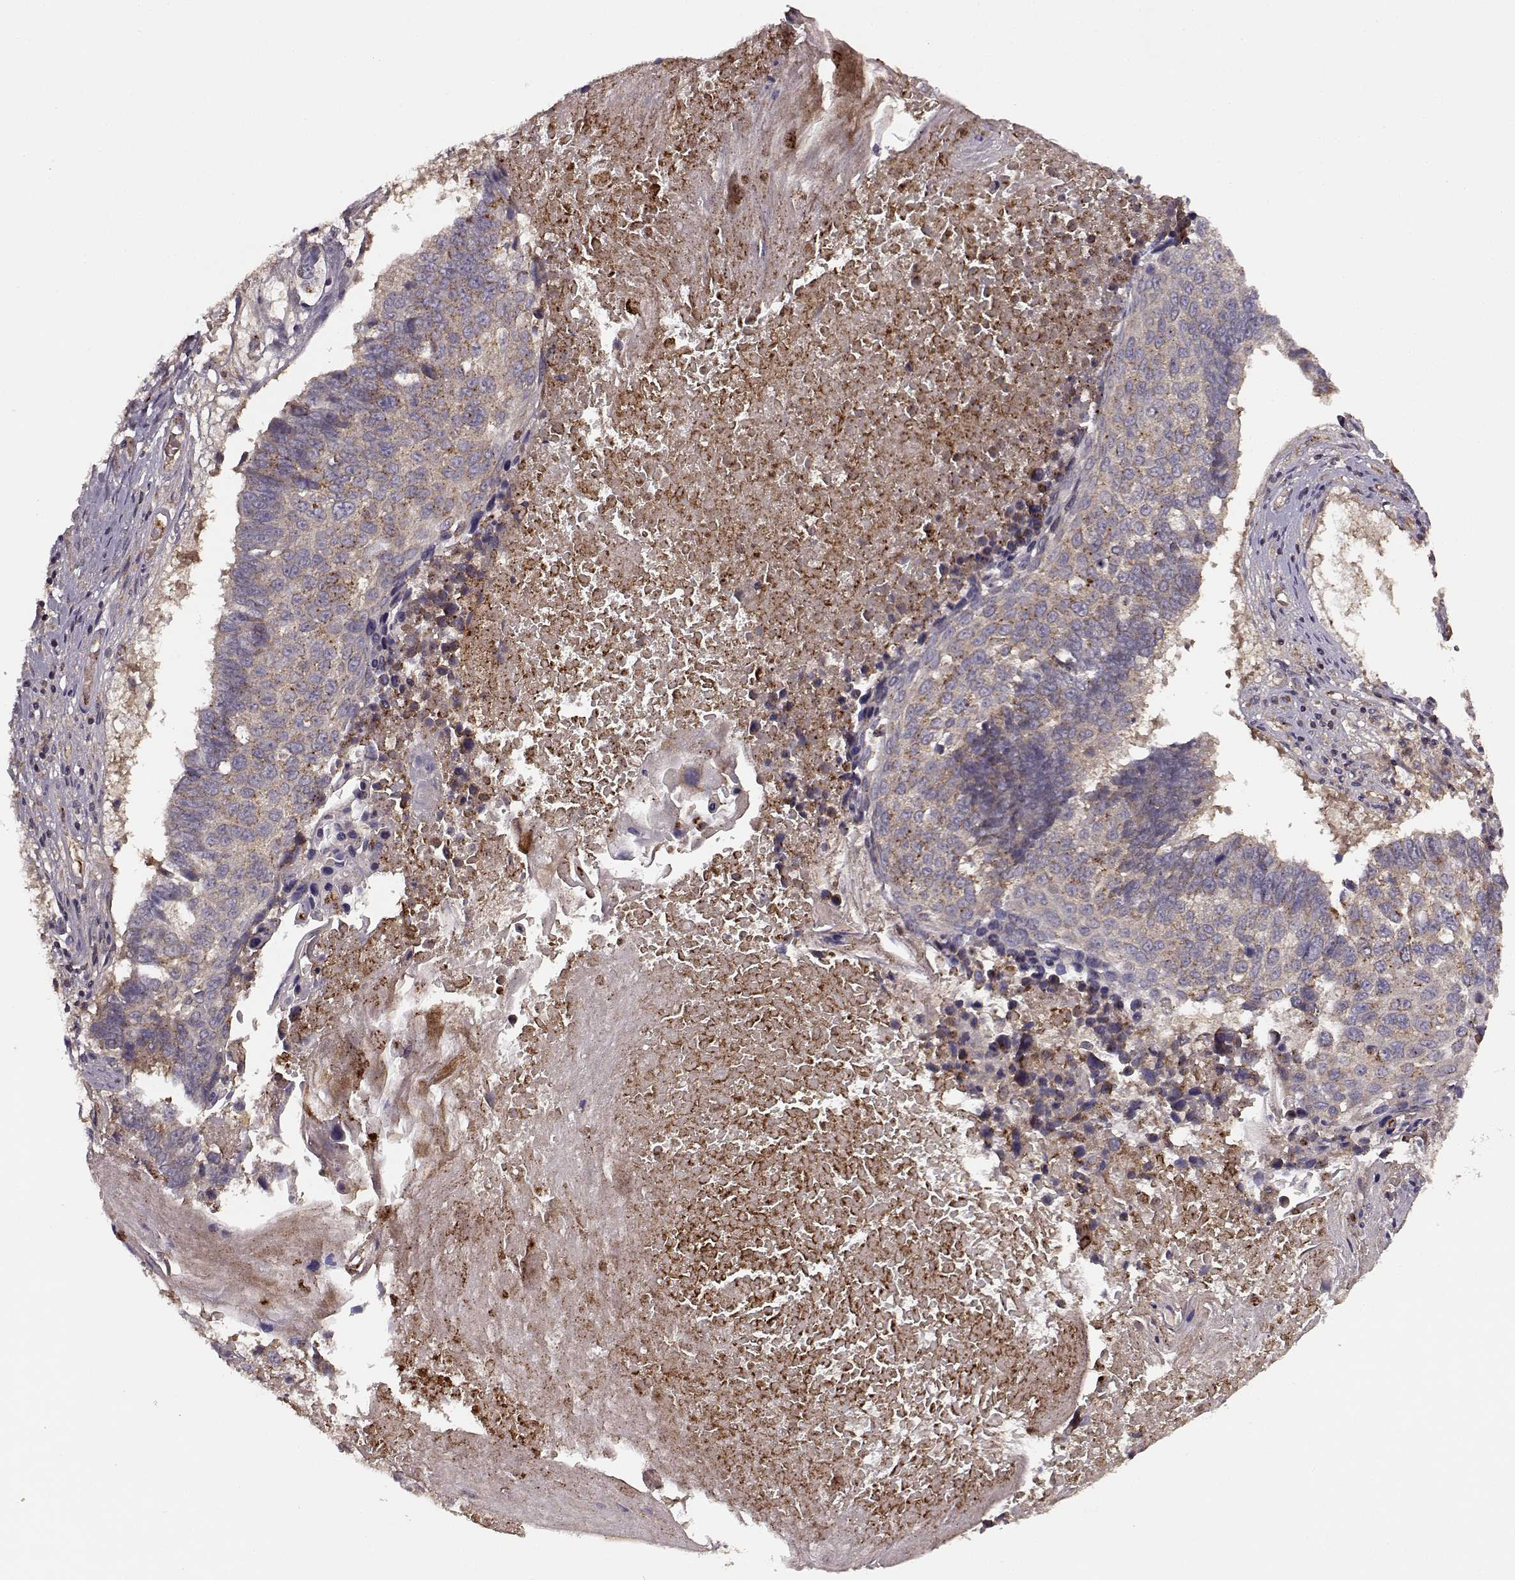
{"staining": {"intensity": "weak", "quantity": ">75%", "location": "cytoplasmic/membranous"}, "tissue": "lung cancer", "cell_type": "Tumor cells", "image_type": "cancer", "snomed": [{"axis": "morphology", "description": "Squamous cell carcinoma, NOS"}, {"axis": "topography", "description": "Lung"}], "caption": "Tumor cells display low levels of weak cytoplasmic/membranous staining in about >75% of cells in human lung cancer (squamous cell carcinoma). The staining was performed using DAB to visualize the protein expression in brown, while the nuclei were stained in blue with hematoxylin (Magnification: 20x).", "gene": "IFRD2", "patient": {"sex": "male", "age": 73}}